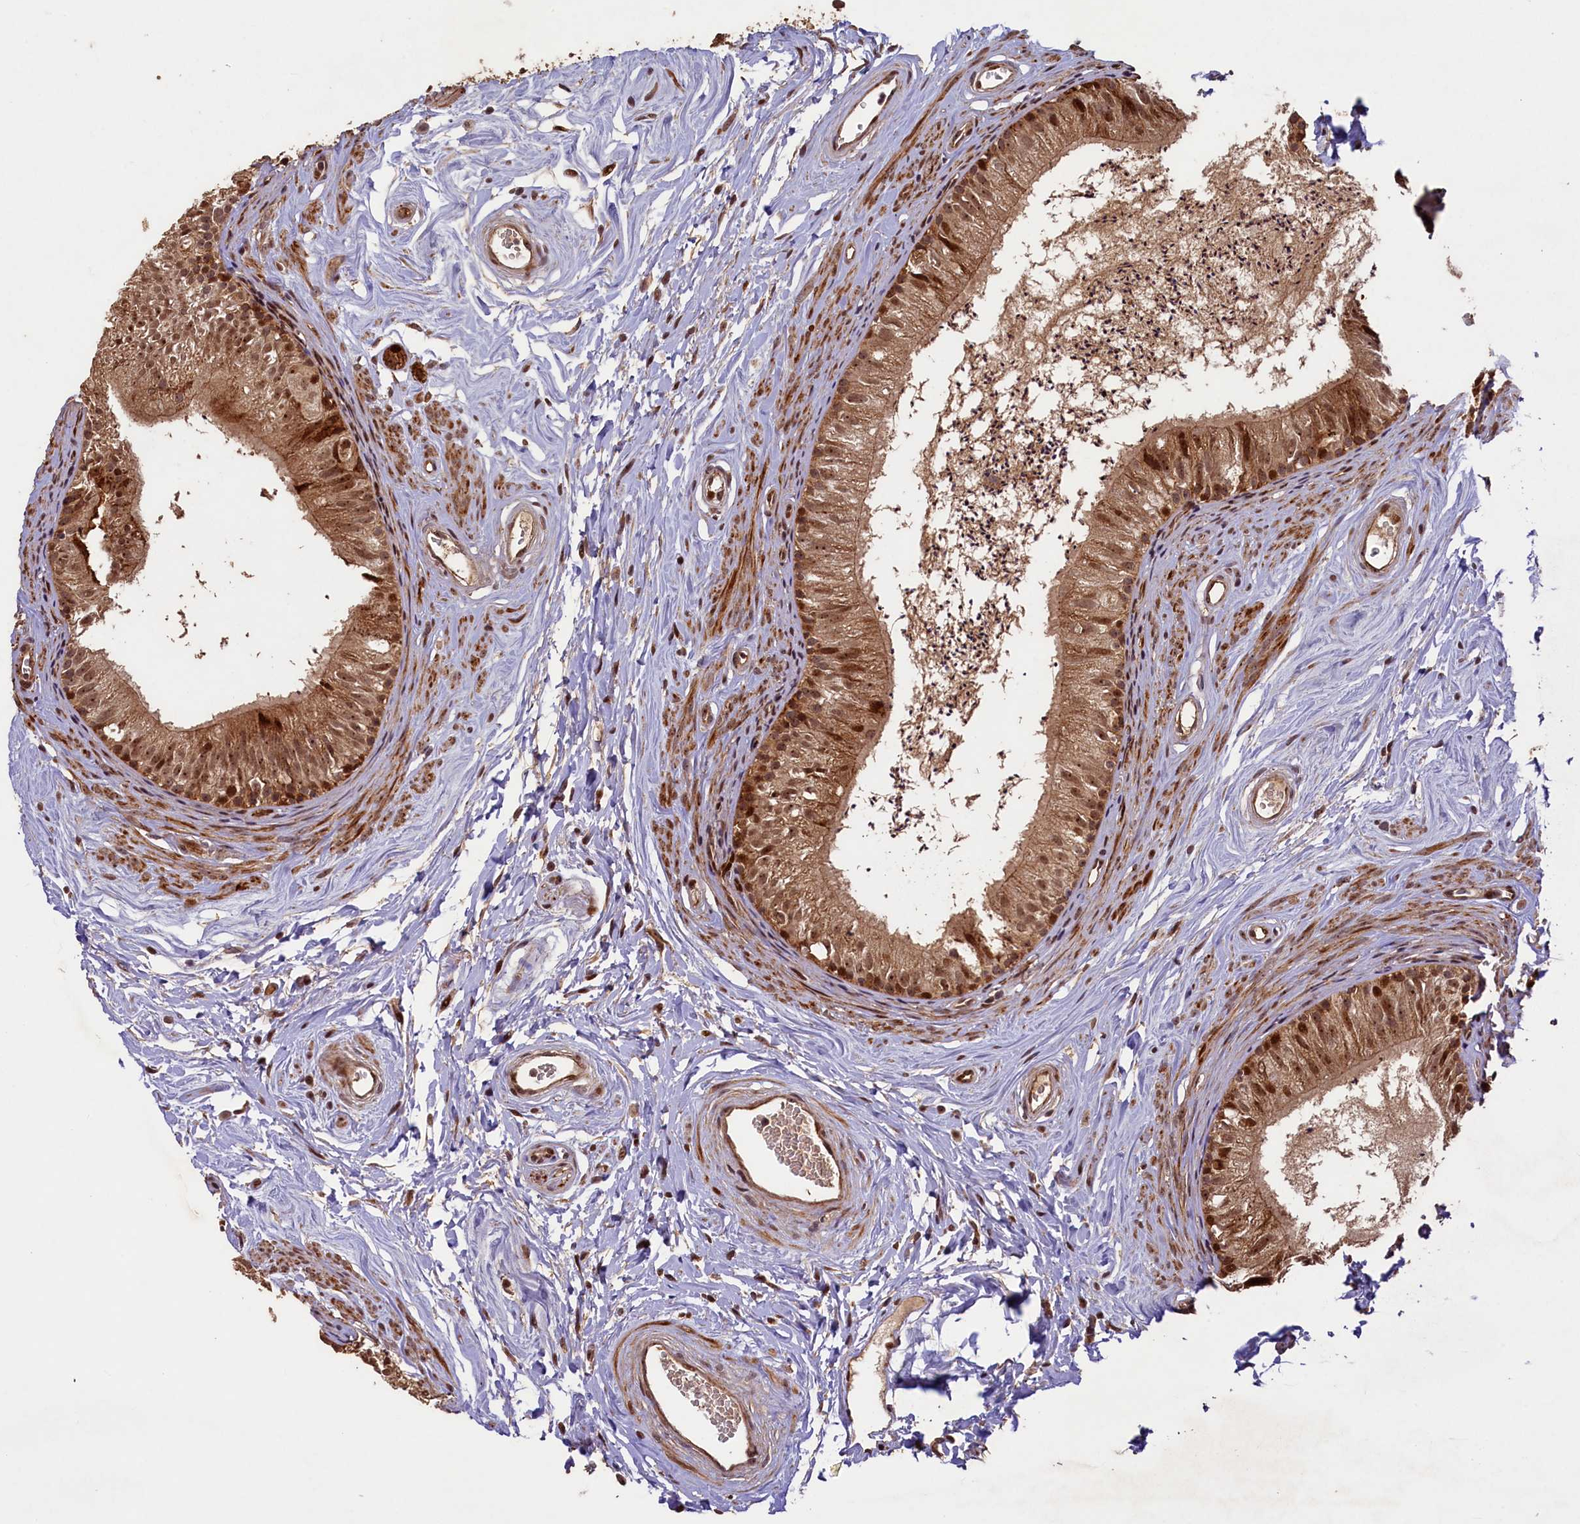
{"staining": {"intensity": "moderate", "quantity": ">75%", "location": "cytoplasmic/membranous,nuclear"}, "tissue": "epididymis", "cell_type": "Glandular cells", "image_type": "normal", "snomed": [{"axis": "morphology", "description": "Normal tissue, NOS"}, {"axis": "topography", "description": "Epididymis"}], "caption": "Immunohistochemistry (IHC) of unremarkable epididymis demonstrates medium levels of moderate cytoplasmic/membranous,nuclear expression in about >75% of glandular cells. The staining was performed using DAB to visualize the protein expression in brown, while the nuclei were stained in blue with hematoxylin (Magnification: 20x).", "gene": "SHPRH", "patient": {"sex": "male", "age": 56}}